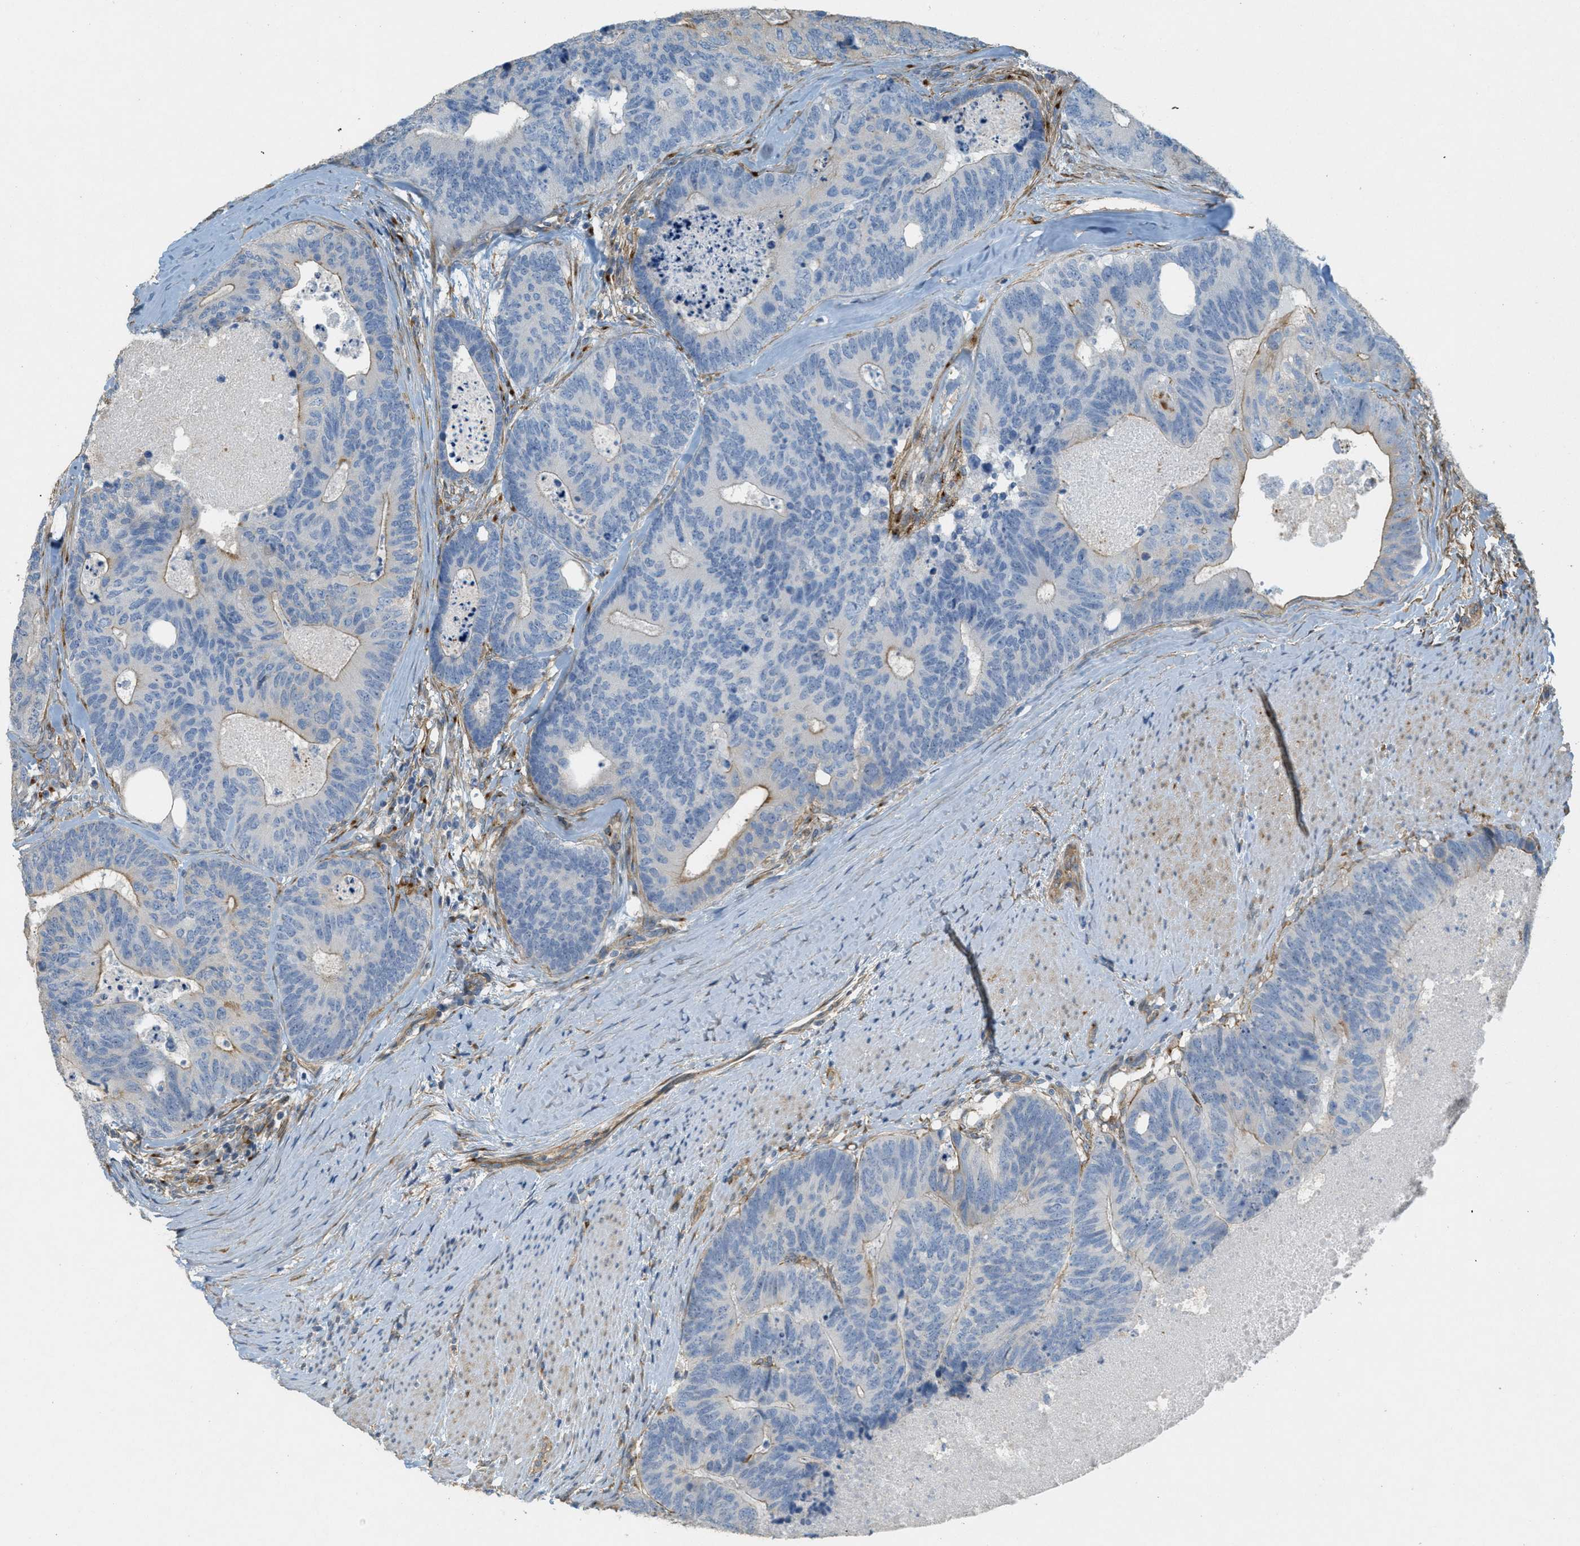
{"staining": {"intensity": "weak", "quantity": "<25%", "location": "cytoplasmic/membranous"}, "tissue": "colorectal cancer", "cell_type": "Tumor cells", "image_type": "cancer", "snomed": [{"axis": "morphology", "description": "Adenocarcinoma, NOS"}, {"axis": "topography", "description": "Colon"}], "caption": "Adenocarcinoma (colorectal) stained for a protein using IHC exhibits no positivity tumor cells.", "gene": "ADCY5", "patient": {"sex": "female", "age": 67}}